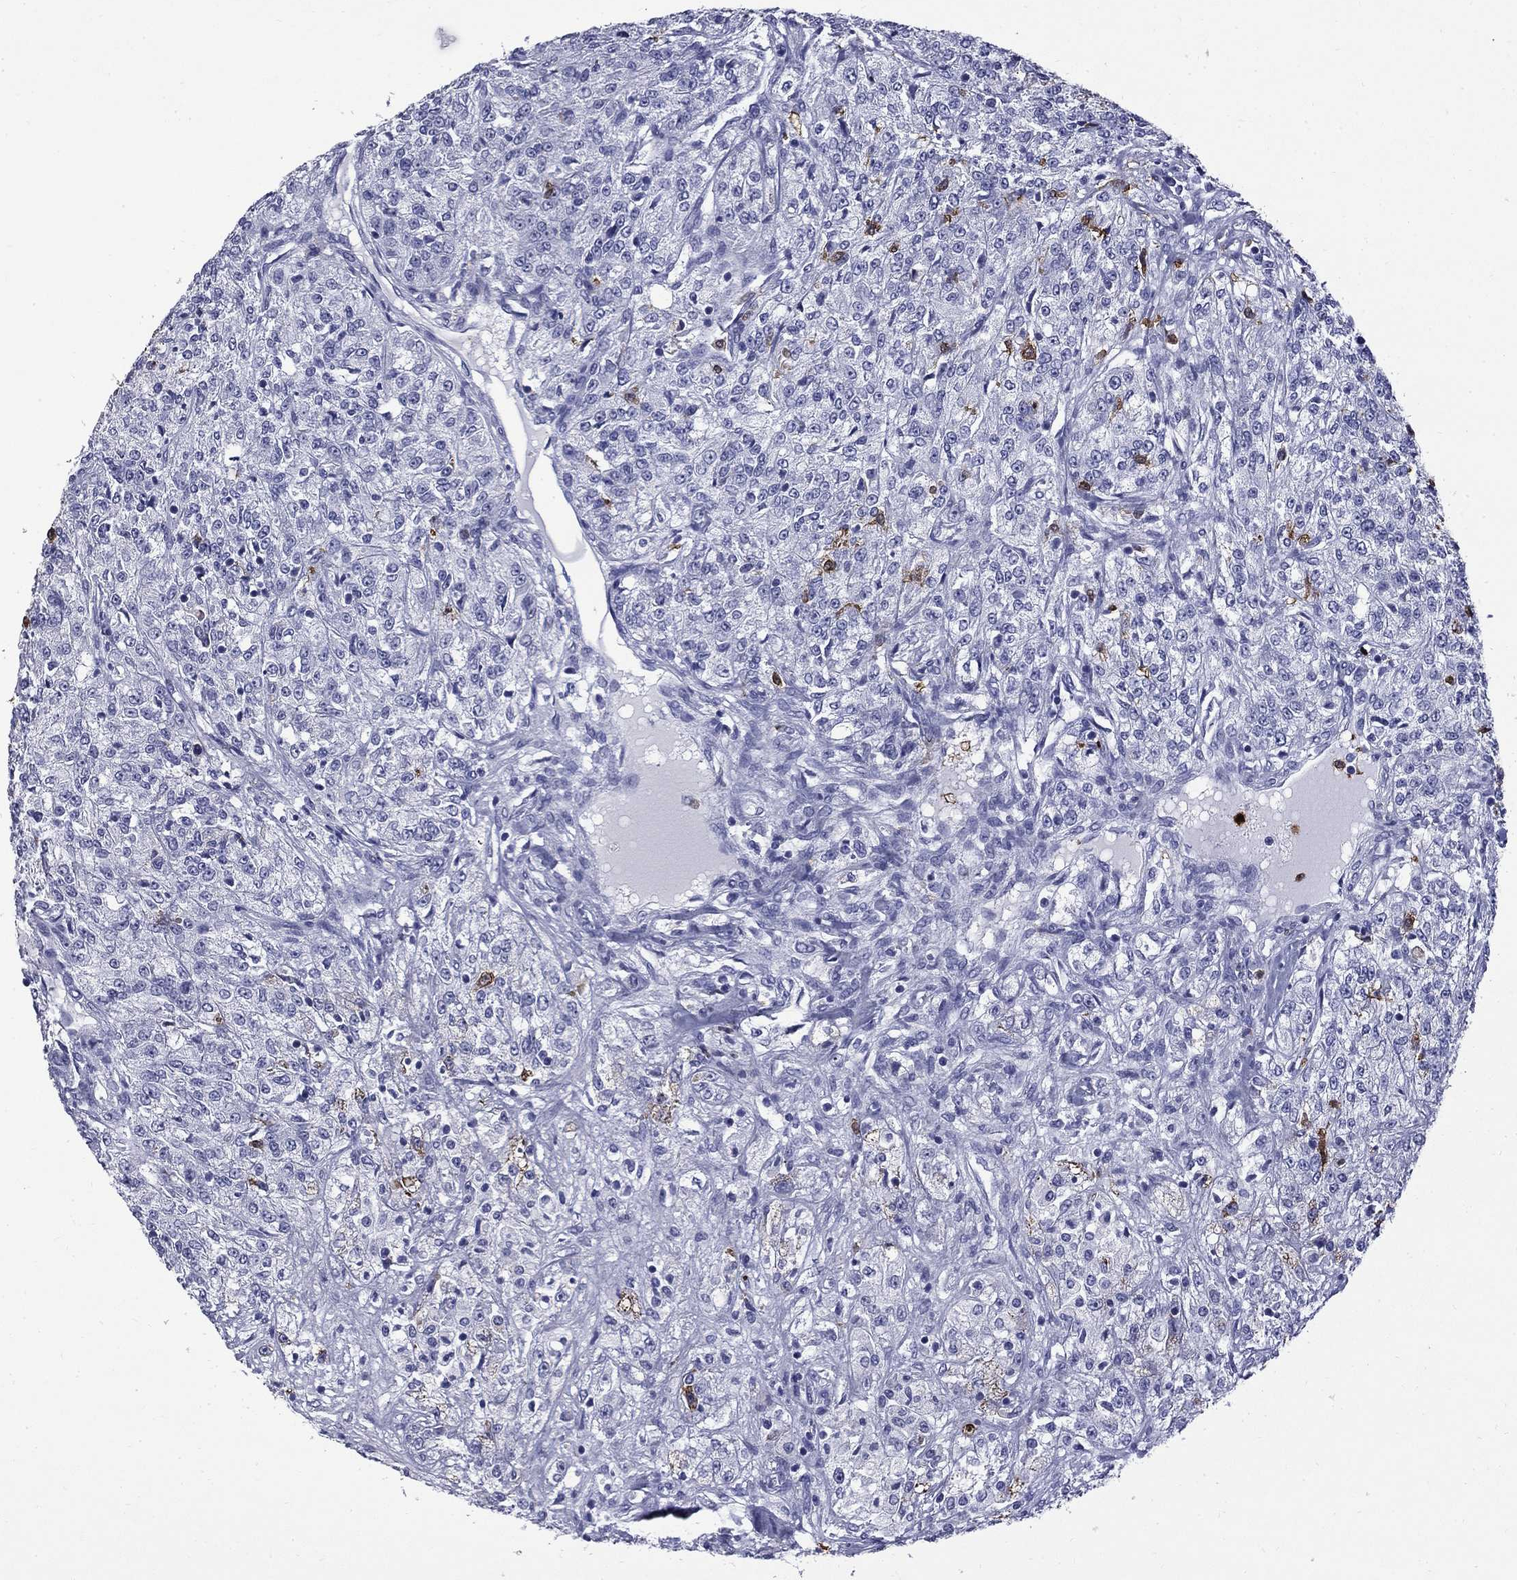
{"staining": {"intensity": "negative", "quantity": "none", "location": "none"}, "tissue": "renal cancer", "cell_type": "Tumor cells", "image_type": "cancer", "snomed": [{"axis": "morphology", "description": "Adenocarcinoma, NOS"}, {"axis": "topography", "description": "Kidney"}], "caption": "Protein analysis of renal cancer (adenocarcinoma) exhibits no significant expression in tumor cells. Brightfield microscopy of IHC stained with DAB (brown) and hematoxylin (blue), captured at high magnification.", "gene": "TRIM29", "patient": {"sex": "female", "age": 63}}